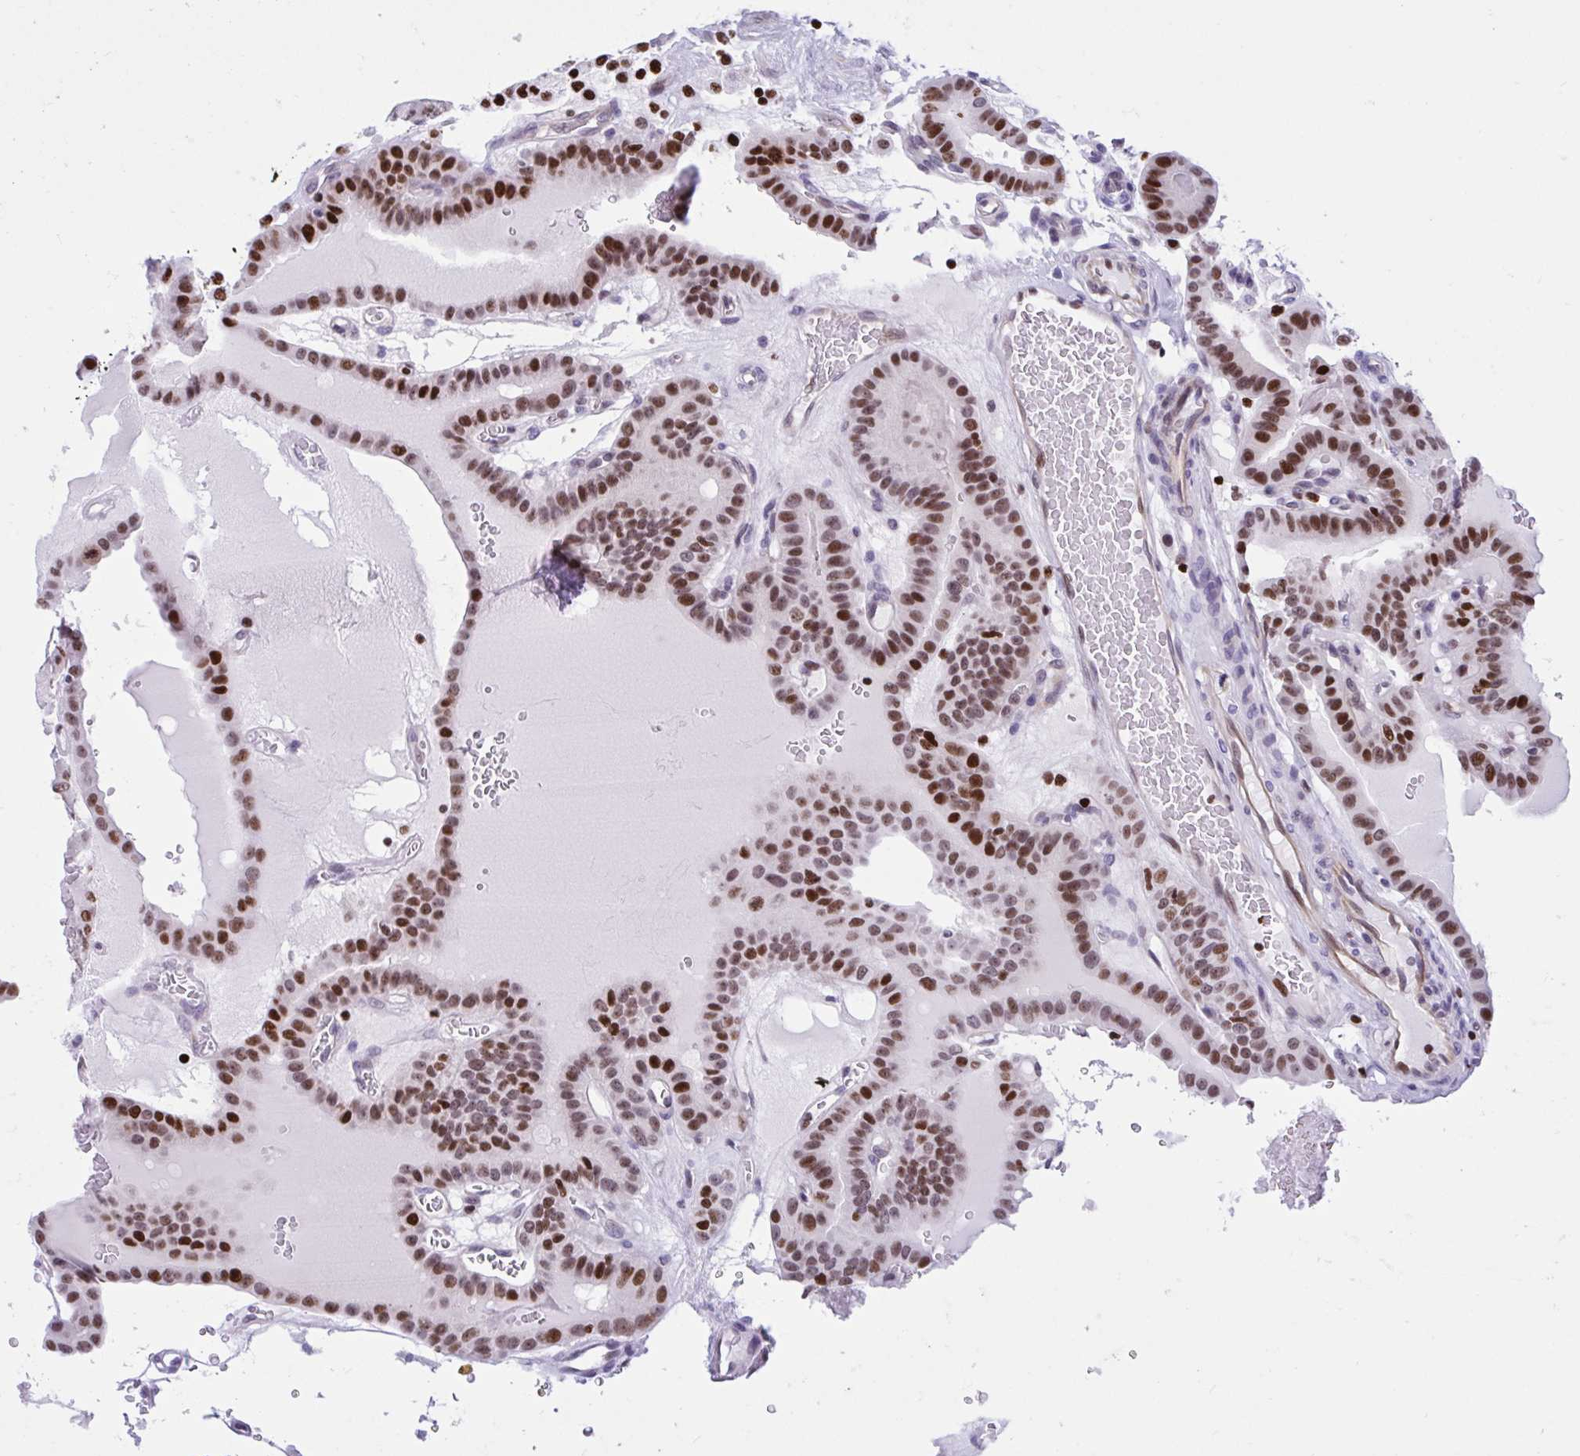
{"staining": {"intensity": "strong", "quantity": ">75%", "location": "nuclear"}, "tissue": "thyroid cancer", "cell_type": "Tumor cells", "image_type": "cancer", "snomed": [{"axis": "morphology", "description": "Papillary adenocarcinoma, NOS"}, {"axis": "topography", "description": "Thyroid gland"}], "caption": "An IHC image of tumor tissue is shown. Protein staining in brown labels strong nuclear positivity in thyroid cancer within tumor cells.", "gene": "HMGB2", "patient": {"sex": "male", "age": 87}}